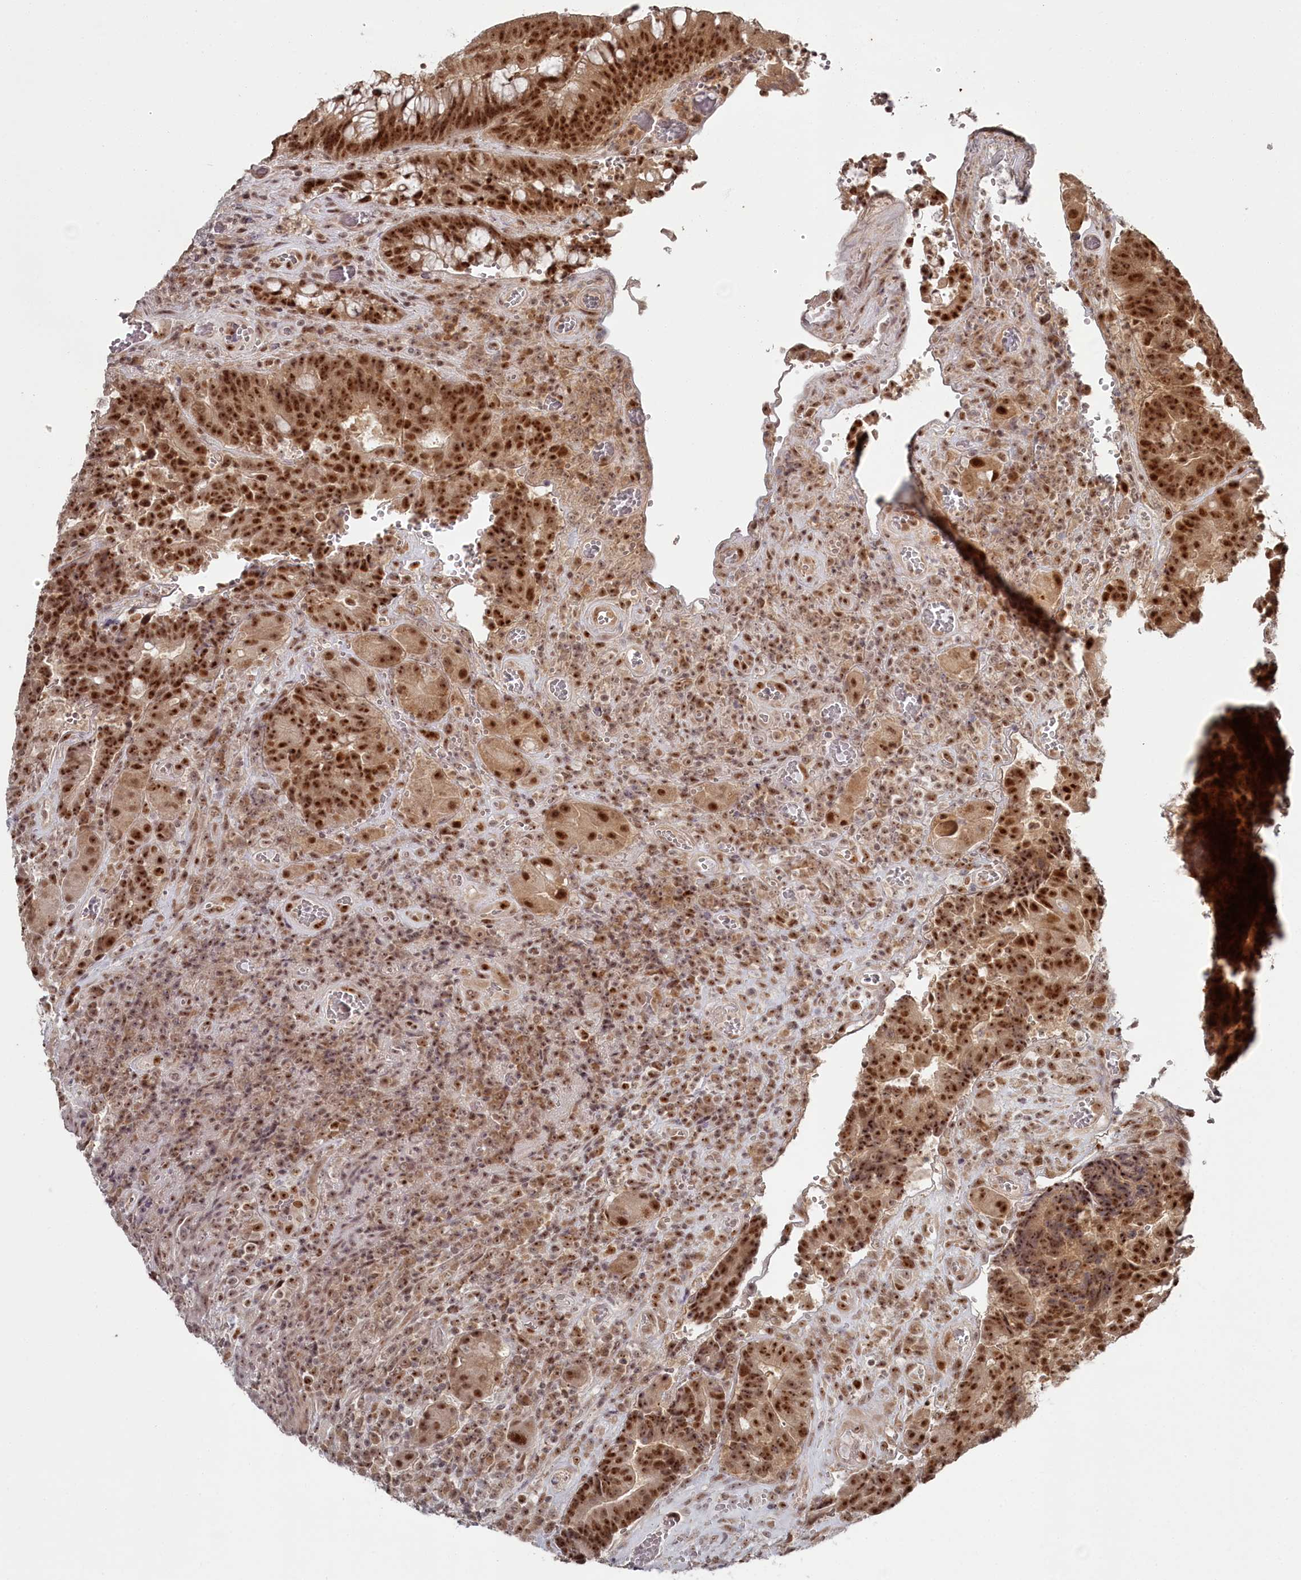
{"staining": {"intensity": "moderate", "quantity": ">75%", "location": "cytoplasmic/membranous,nuclear"}, "tissue": "colorectal cancer", "cell_type": "Tumor cells", "image_type": "cancer", "snomed": [{"axis": "morphology", "description": "Adenocarcinoma, NOS"}, {"axis": "topography", "description": "Rectum"}], "caption": "Immunohistochemistry (DAB) staining of colorectal adenocarcinoma shows moderate cytoplasmic/membranous and nuclear protein staining in about >75% of tumor cells. Using DAB (brown) and hematoxylin (blue) stains, captured at high magnification using brightfield microscopy.", "gene": "EXOSC1", "patient": {"sex": "male", "age": 69}}